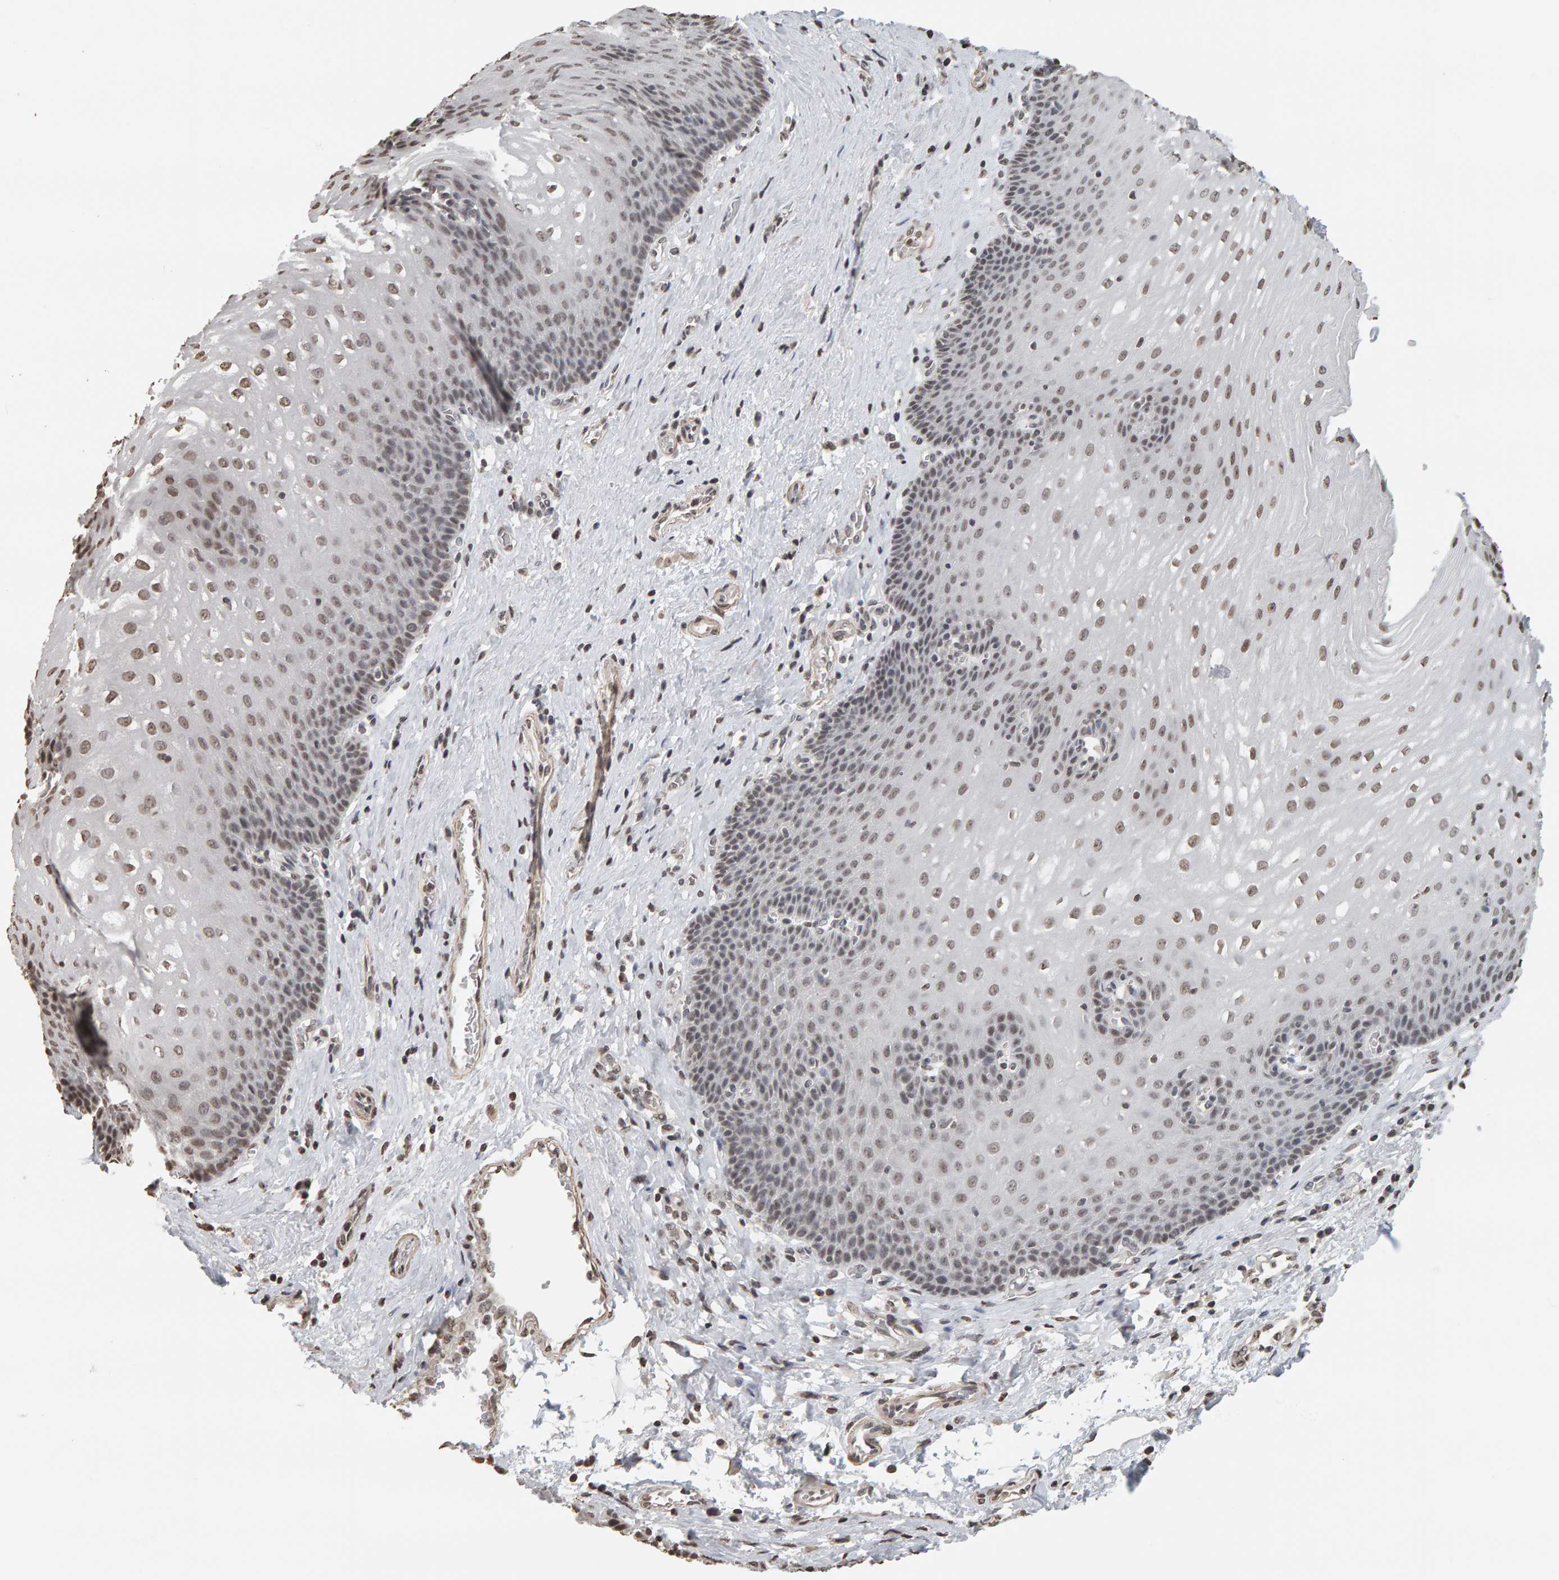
{"staining": {"intensity": "moderate", "quantity": "25%-75%", "location": "nuclear"}, "tissue": "esophagus", "cell_type": "Squamous epithelial cells", "image_type": "normal", "snomed": [{"axis": "morphology", "description": "Normal tissue, NOS"}, {"axis": "topography", "description": "Esophagus"}], "caption": "The photomicrograph demonstrates a brown stain indicating the presence of a protein in the nuclear of squamous epithelial cells in esophagus.", "gene": "AFF4", "patient": {"sex": "male", "age": 48}}